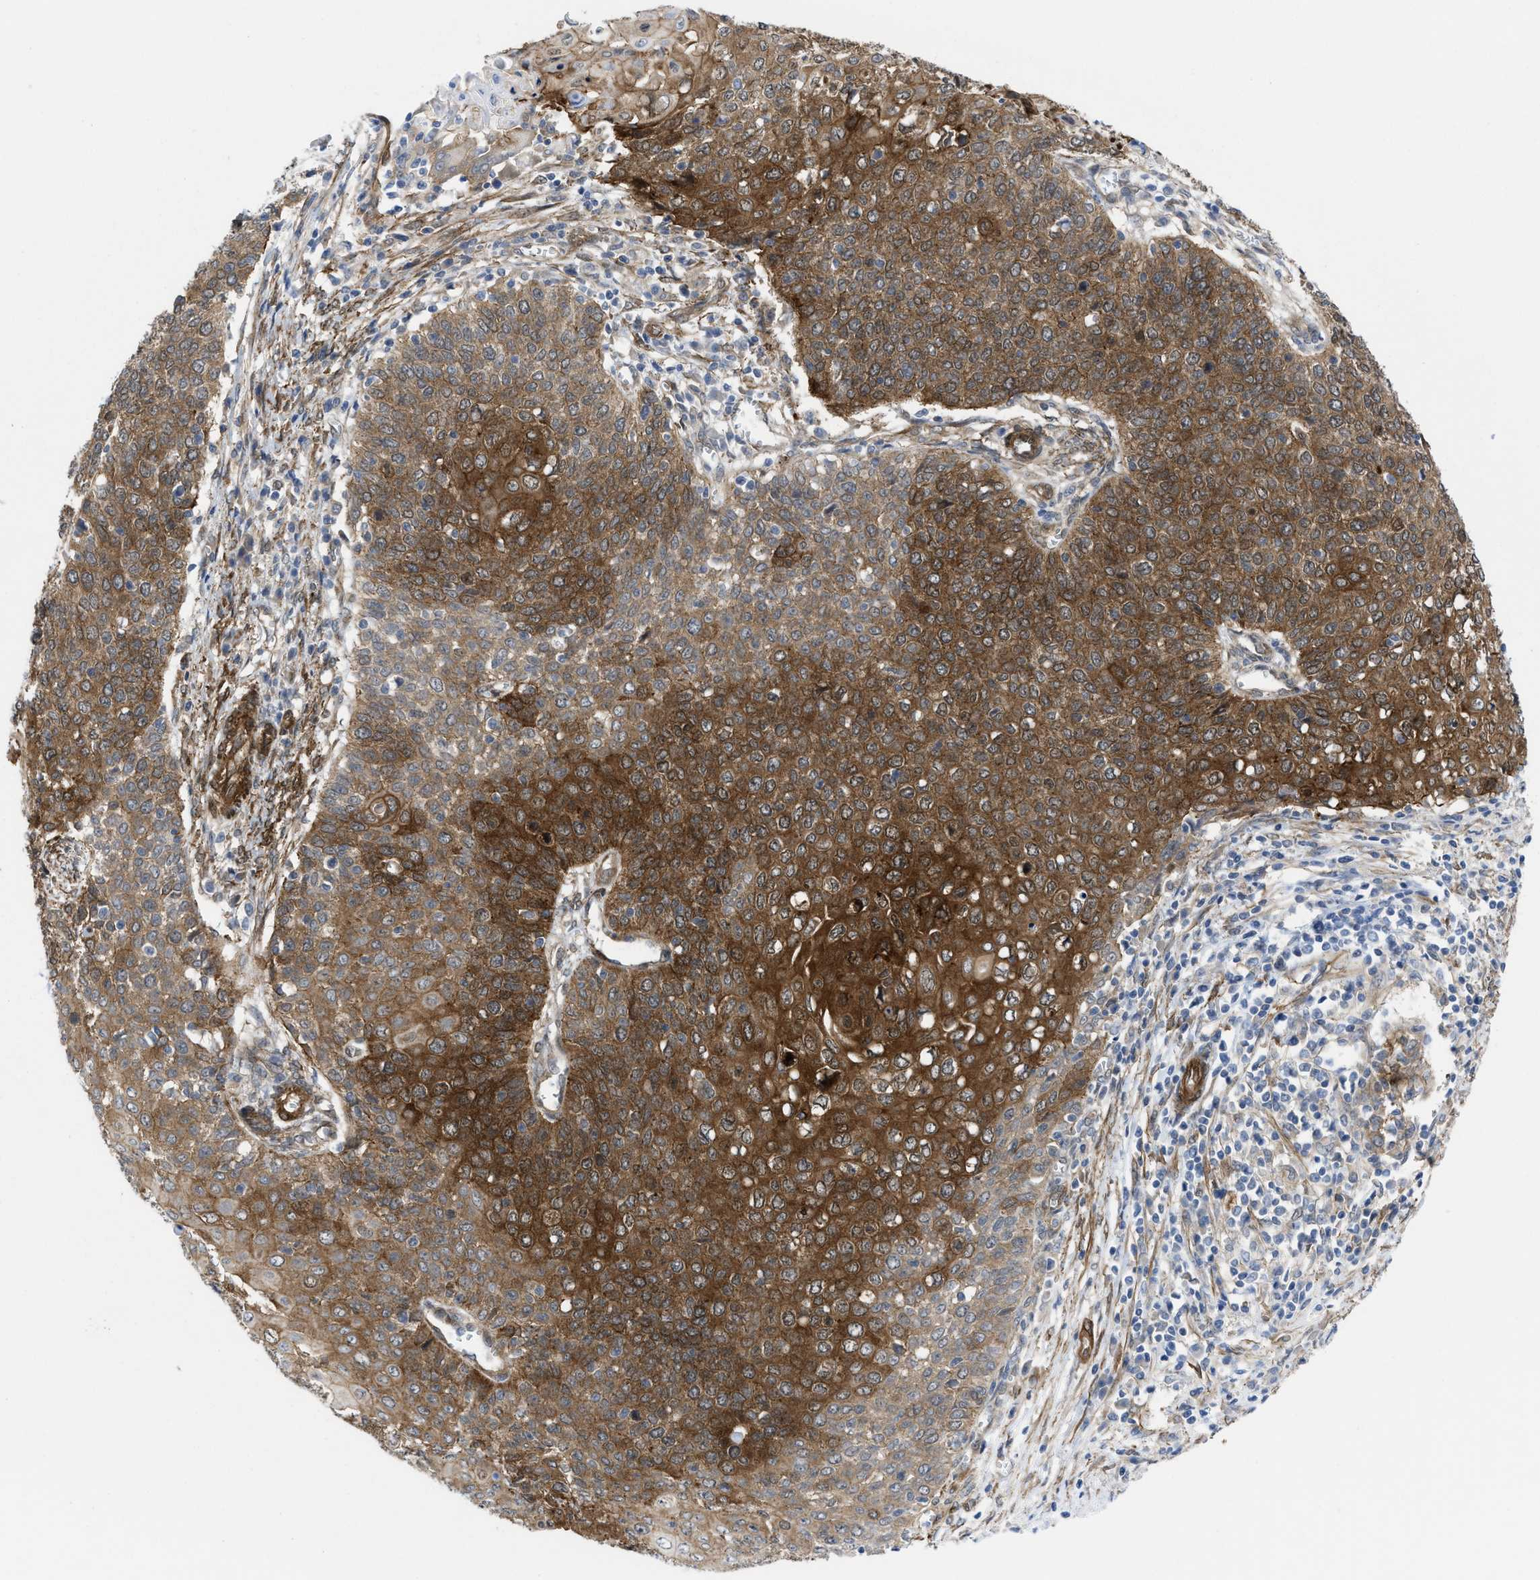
{"staining": {"intensity": "strong", "quantity": ">75%", "location": "cytoplasmic/membranous"}, "tissue": "cervical cancer", "cell_type": "Tumor cells", "image_type": "cancer", "snomed": [{"axis": "morphology", "description": "Squamous cell carcinoma, NOS"}, {"axis": "topography", "description": "Cervix"}], "caption": "IHC (DAB (3,3'-diaminobenzidine)) staining of cervical cancer (squamous cell carcinoma) reveals strong cytoplasmic/membranous protein staining in approximately >75% of tumor cells. The staining was performed using DAB, with brown indicating positive protein expression. Nuclei are stained blue with hematoxylin.", "gene": "PDLIM5", "patient": {"sex": "female", "age": 39}}